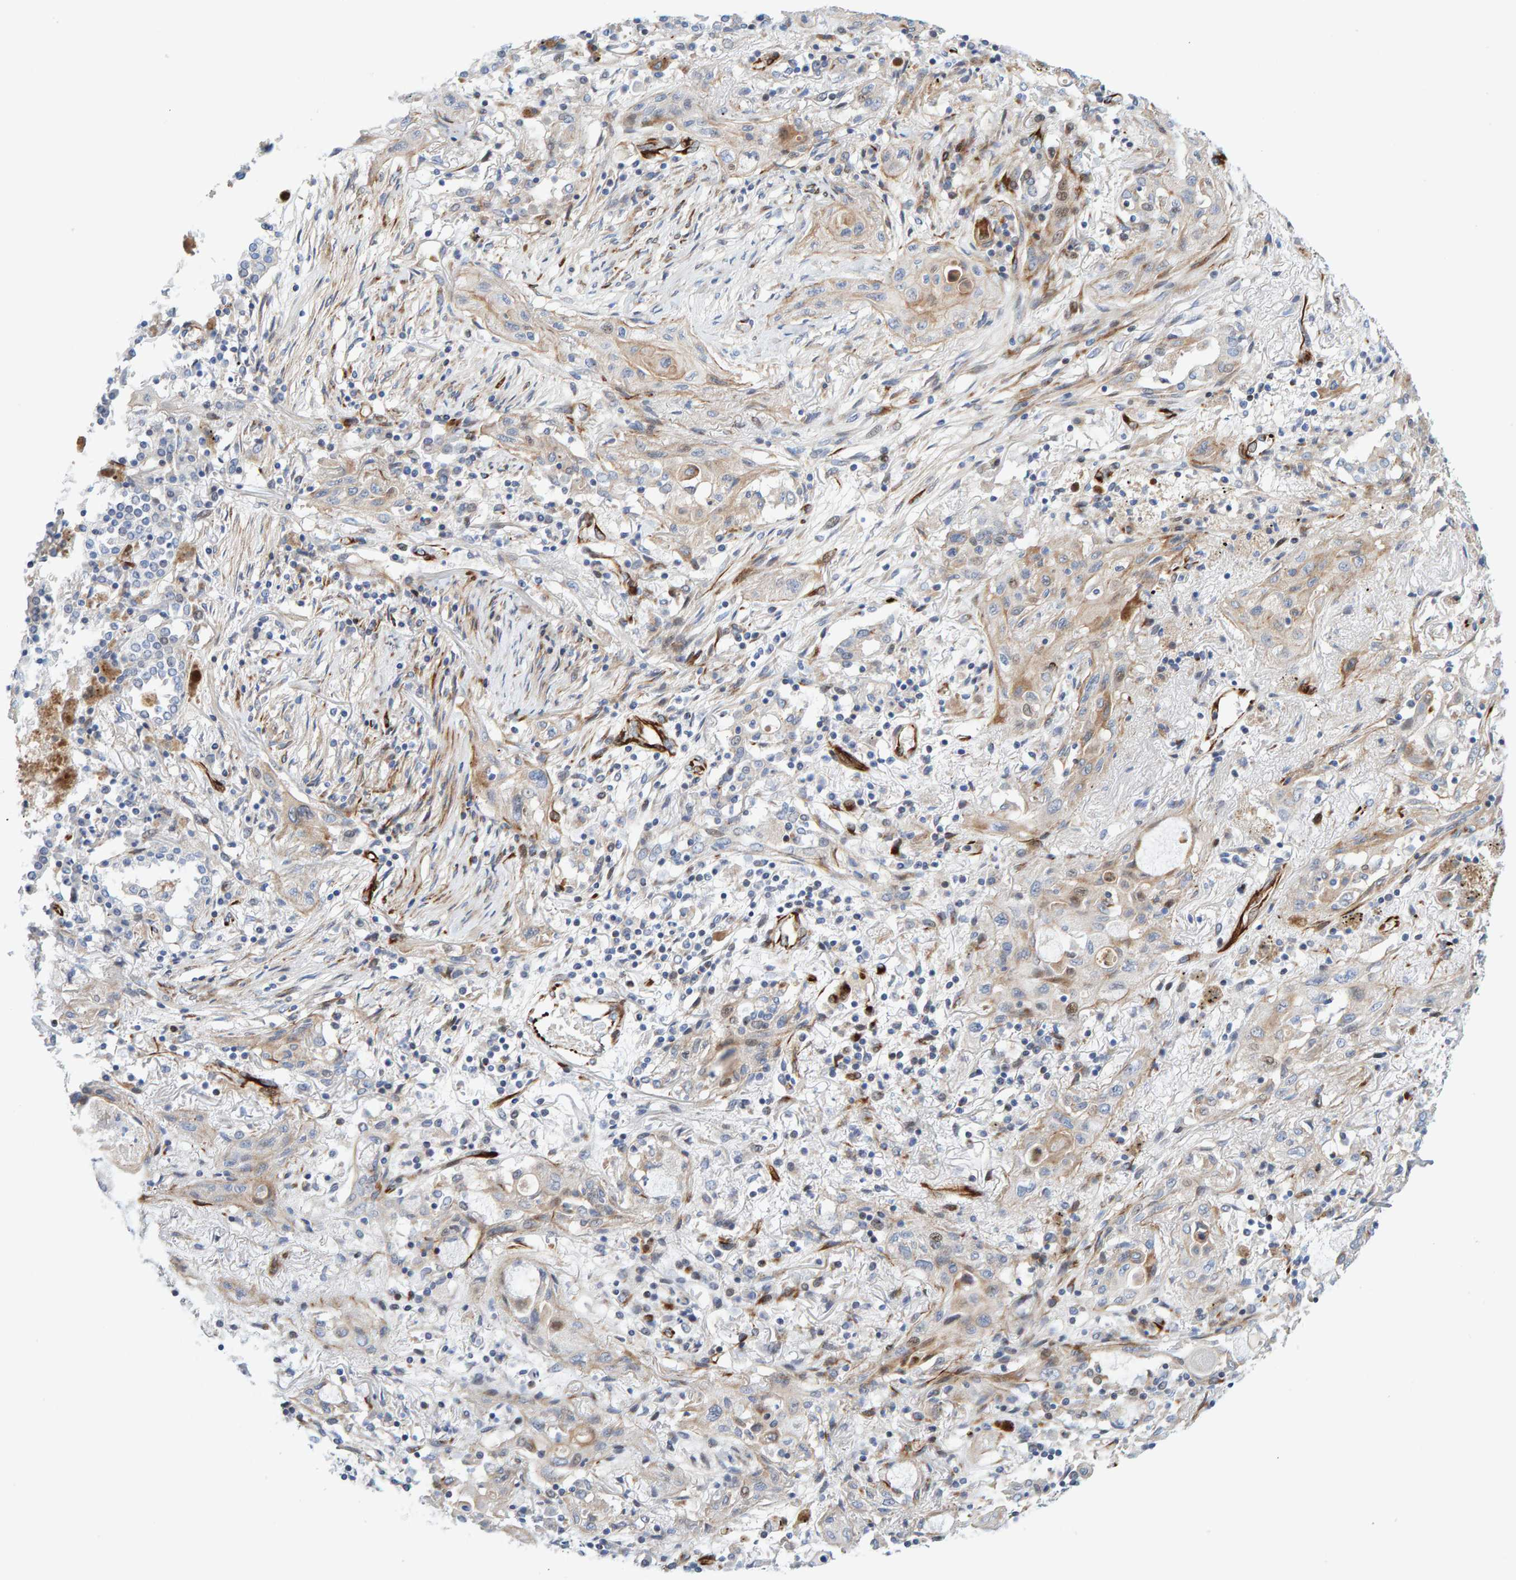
{"staining": {"intensity": "weak", "quantity": "<25%", "location": "cytoplasmic/membranous"}, "tissue": "lung cancer", "cell_type": "Tumor cells", "image_type": "cancer", "snomed": [{"axis": "morphology", "description": "Squamous cell carcinoma, NOS"}, {"axis": "topography", "description": "Lung"}], "caption": "Immunohistochemistry photomicrograph of neoplastic tissue: lung squamous cell carcinoma stained with DAB (3,3'-diaminobenzidine) displays no significant protein positivity in tumor cells.", "gene": "POLG2", "patient": {"sex": "female", "age": 47}}